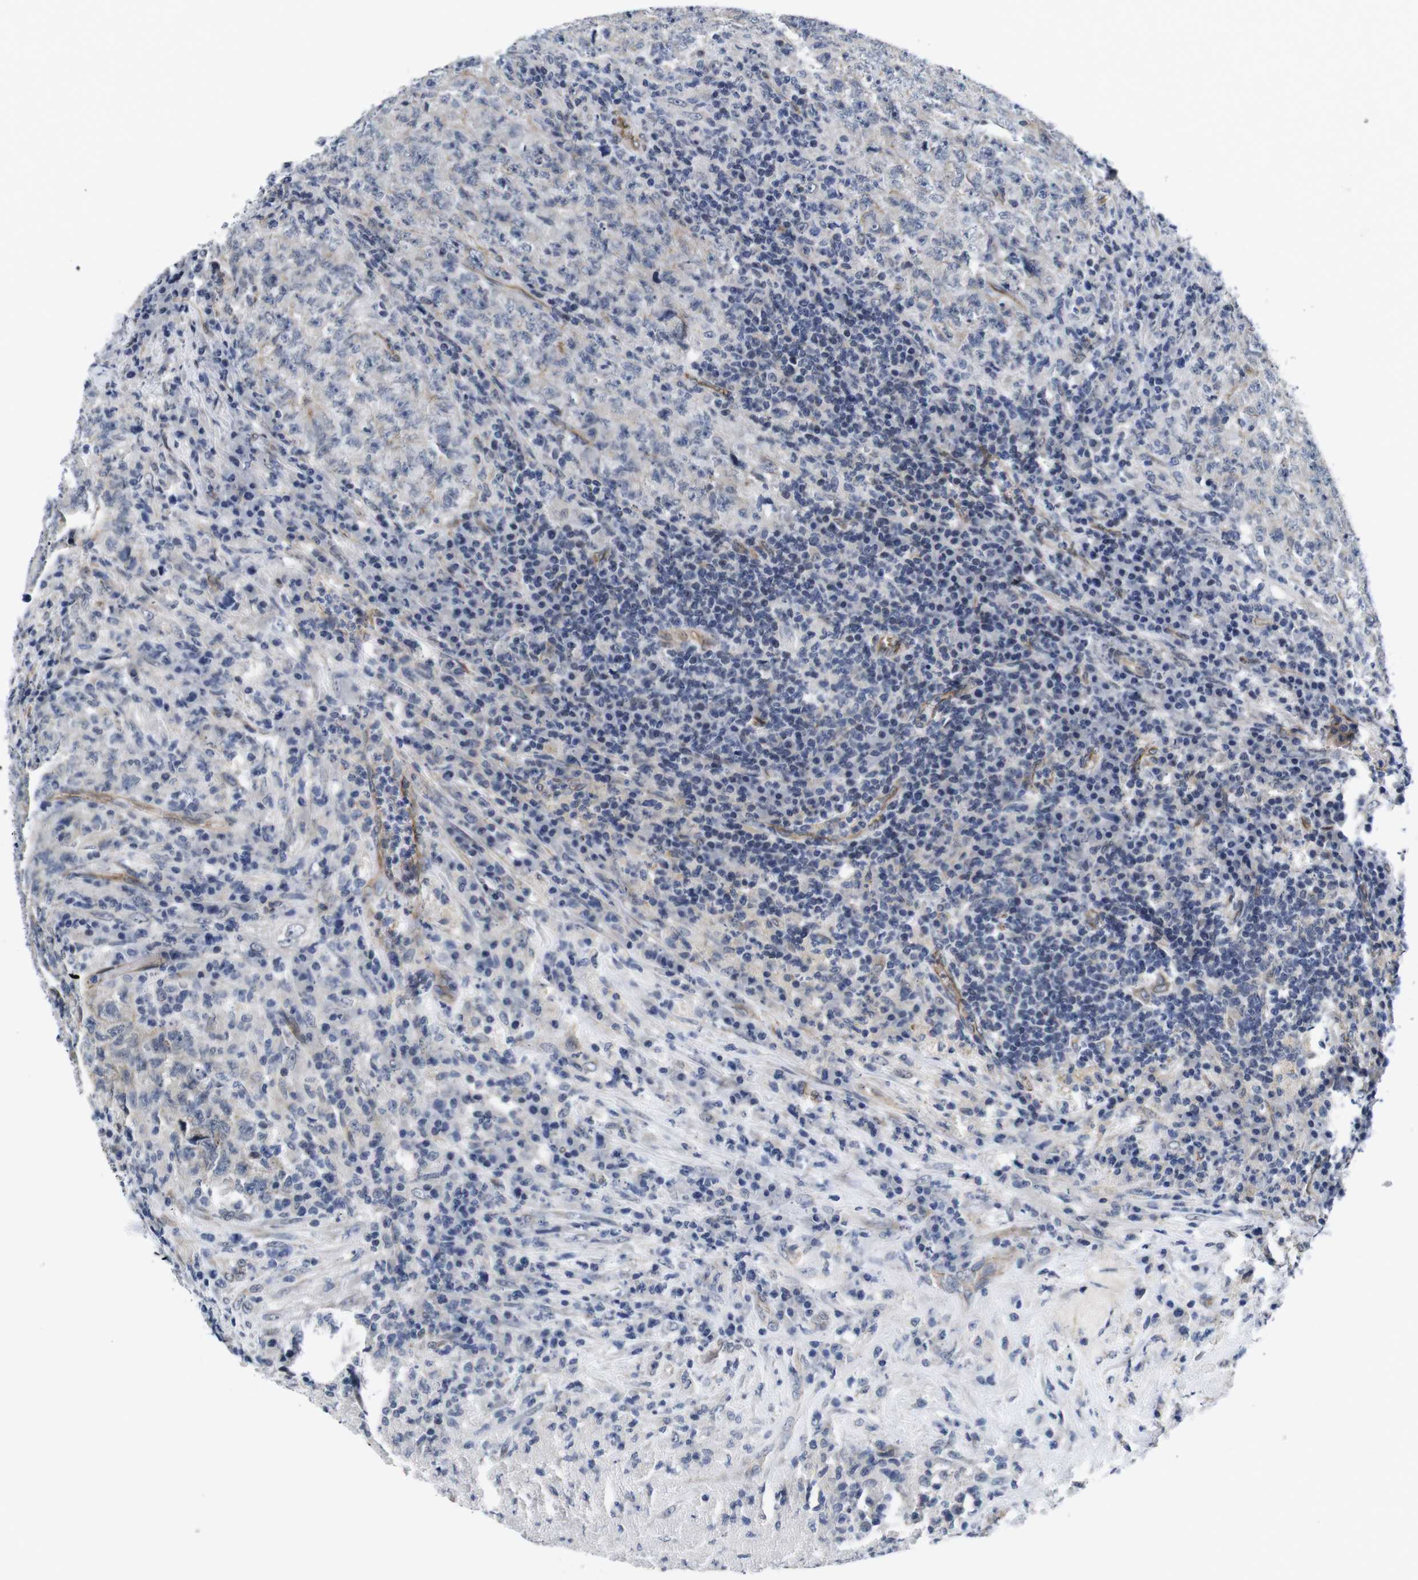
{"staining": {"intensity": "negative", "quantity": "none", "location": "none"}, "tissue": "testis cancer", "cell_type": "Tumor cells", "image_type": "cancer", "snomed": [{"axis": "morphology", "description": "Necrosis, NOS"}, {"axis": "morphology", "description": "Carcinoma, Embryonal, NOS"}, {"axis": "topography", "description": "Testis"}], "caption": "Testis cancer (embryonal carcinoma) was stained to show a protein in brown. There is no significant positivity in tumor cells.", "gene": "SOCS3", "patient": {"sex": "male", "age": 19}}